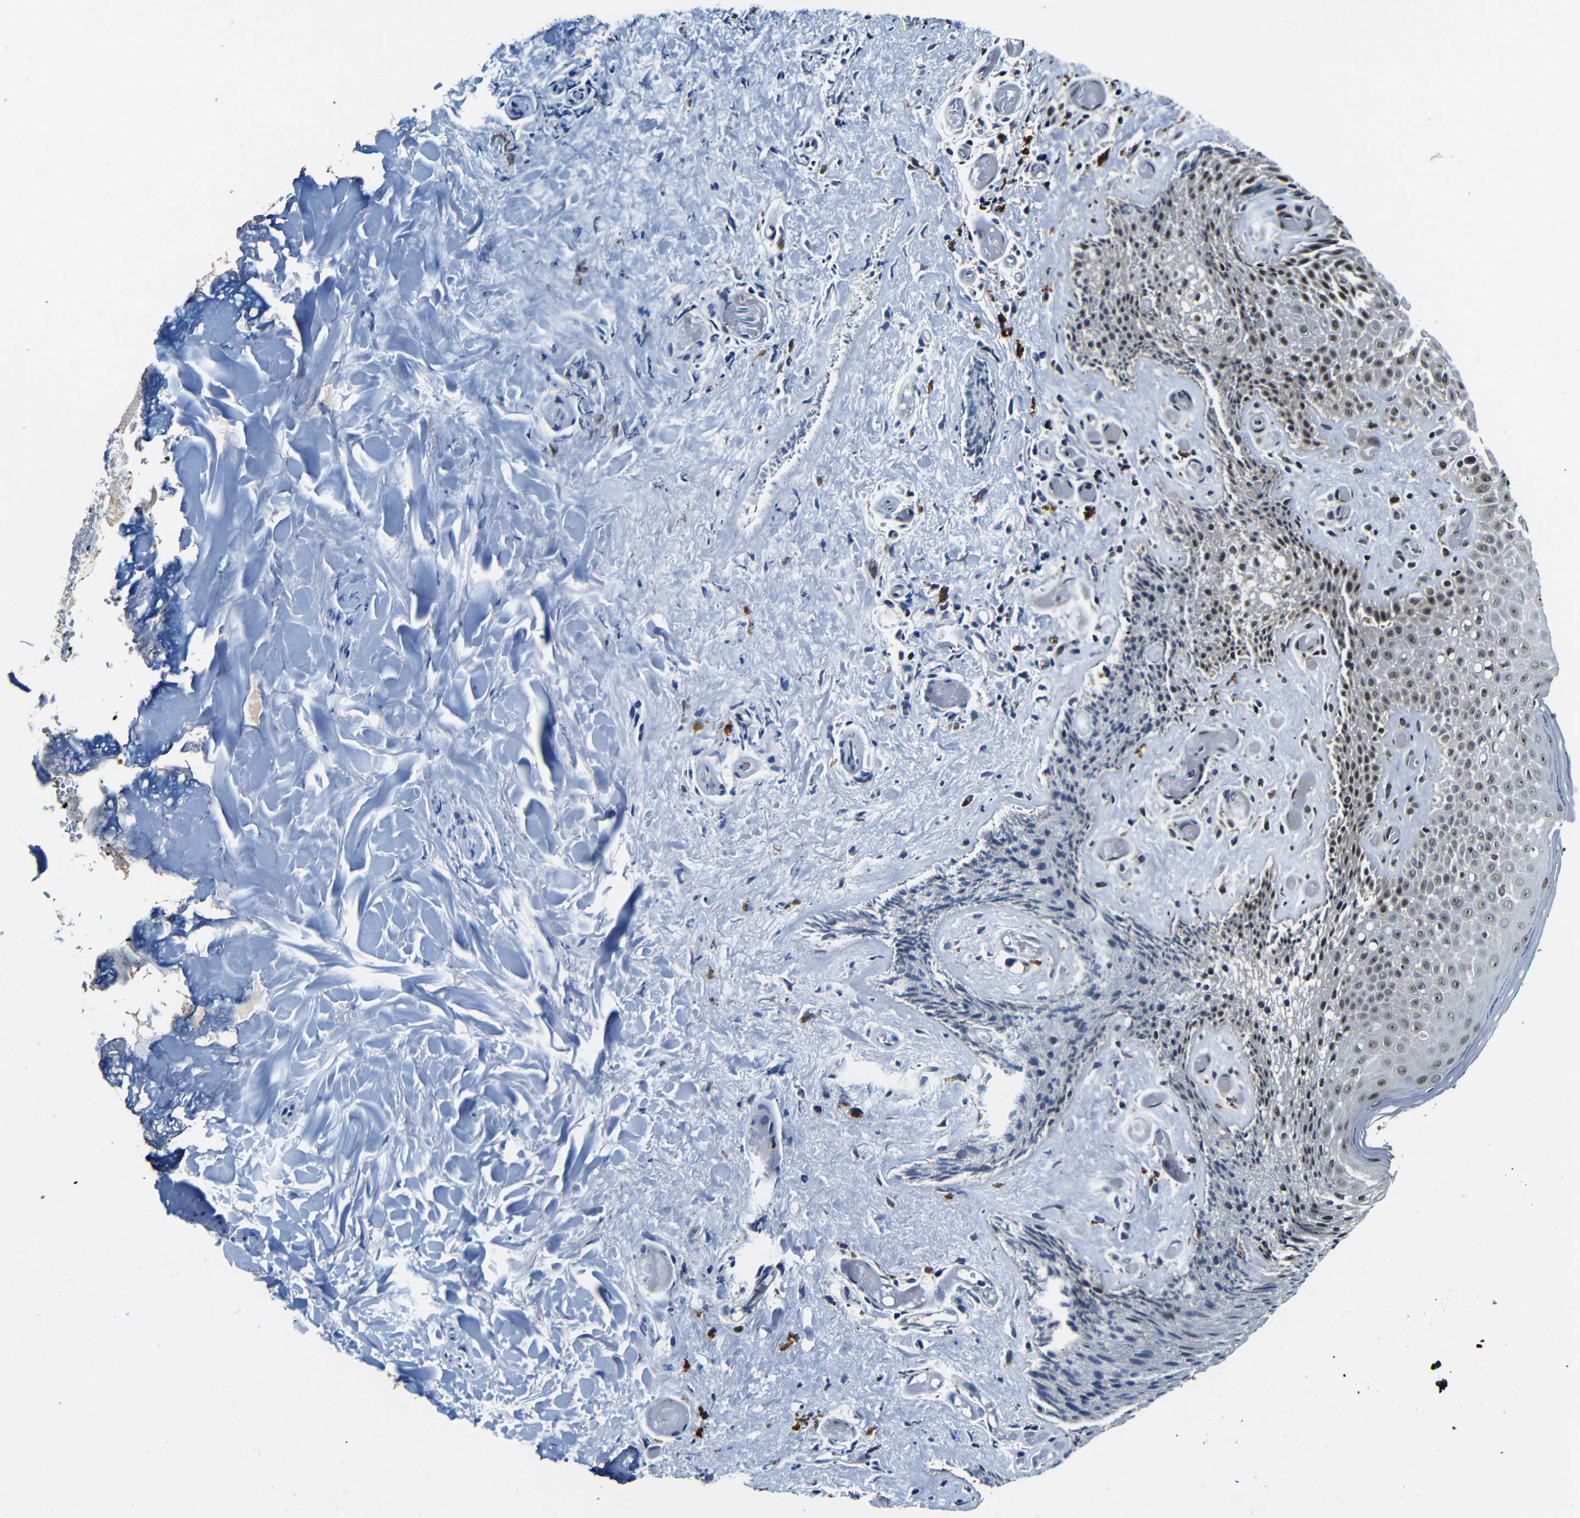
{"staining": {"intensity": "weak", "quantity": "25%-75%", "location": "nuclear"}, "tissue": "skin", "cell_type": "Epidermal cells", "image_type": "normal", "snomed": [{"axis": "morphology", "description": "Normal tissue, NOS"}, {"axis": "topography", "description": "Anal"}], "caption": "DAB (3,3'-diaminobenzidine) immunohistochemical staining of benign human skin displays weak nuclear protein positivity in about 25%-75% of epidermal cells. (DAB (3,3'-diaminobenzidine) IHC with brightfield microscopy, high magnification).", "gene": "FOXD4L1", "patient": {"sex": "male", "age": 74}}